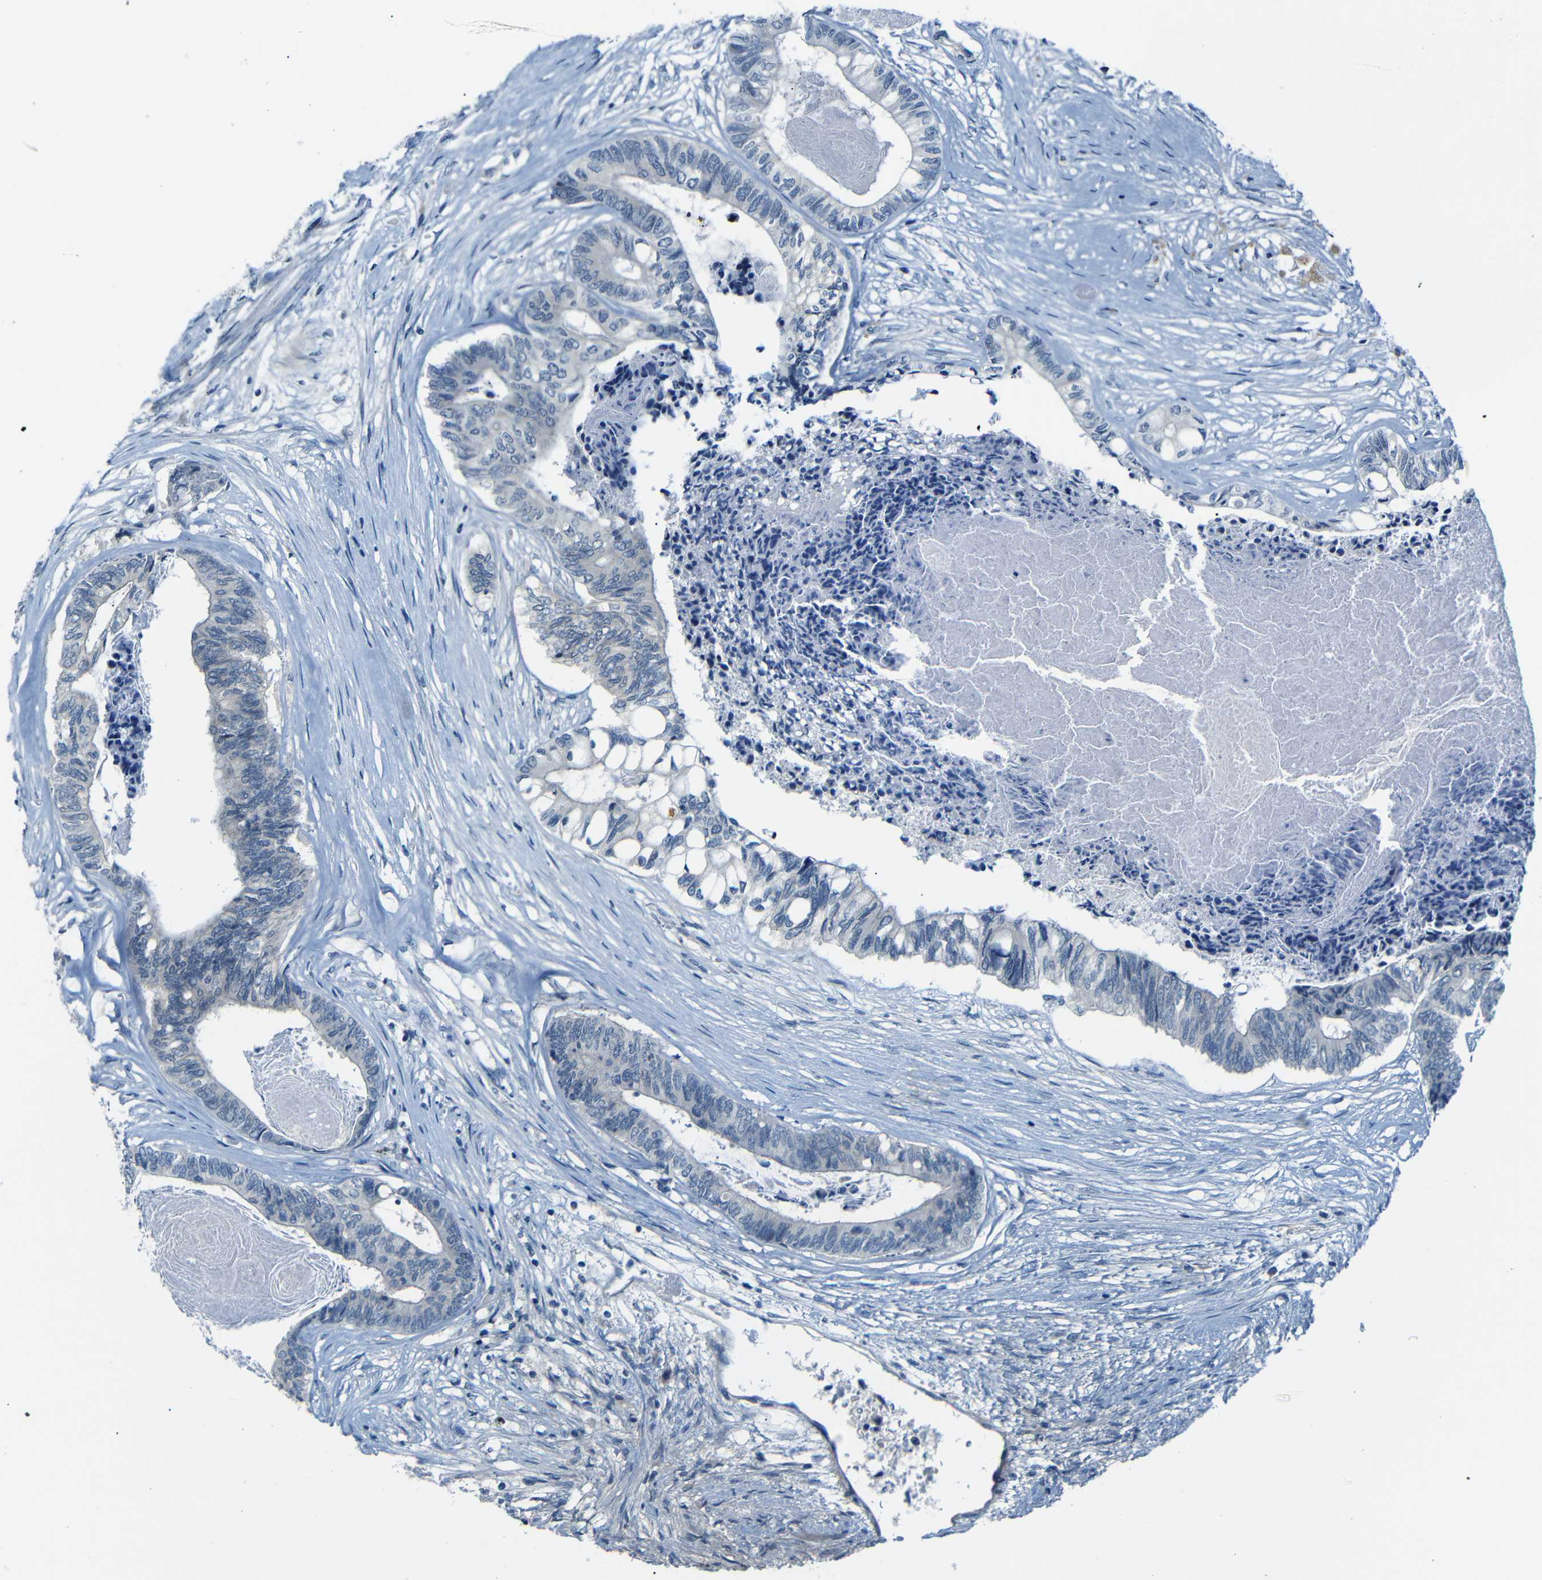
{"staining": {"intensity": "negative", "quantity": "none", "location": "none"}, "tissue": "colorectal cancer", "cell_type": "Tumor cells", "image_type": "cancer", "snomed": [{"axis": "morphology", "description": "Adenocarcinoma, NOS"}, {"axis": "topography", "description": "Rectum"}], "caption": "Colorectal cancer stained for a protein using immunohistochemistry exhibits no expression tumor cells.", "gene": "ANK3", "patient": {"sex": "male", "age": 63}}